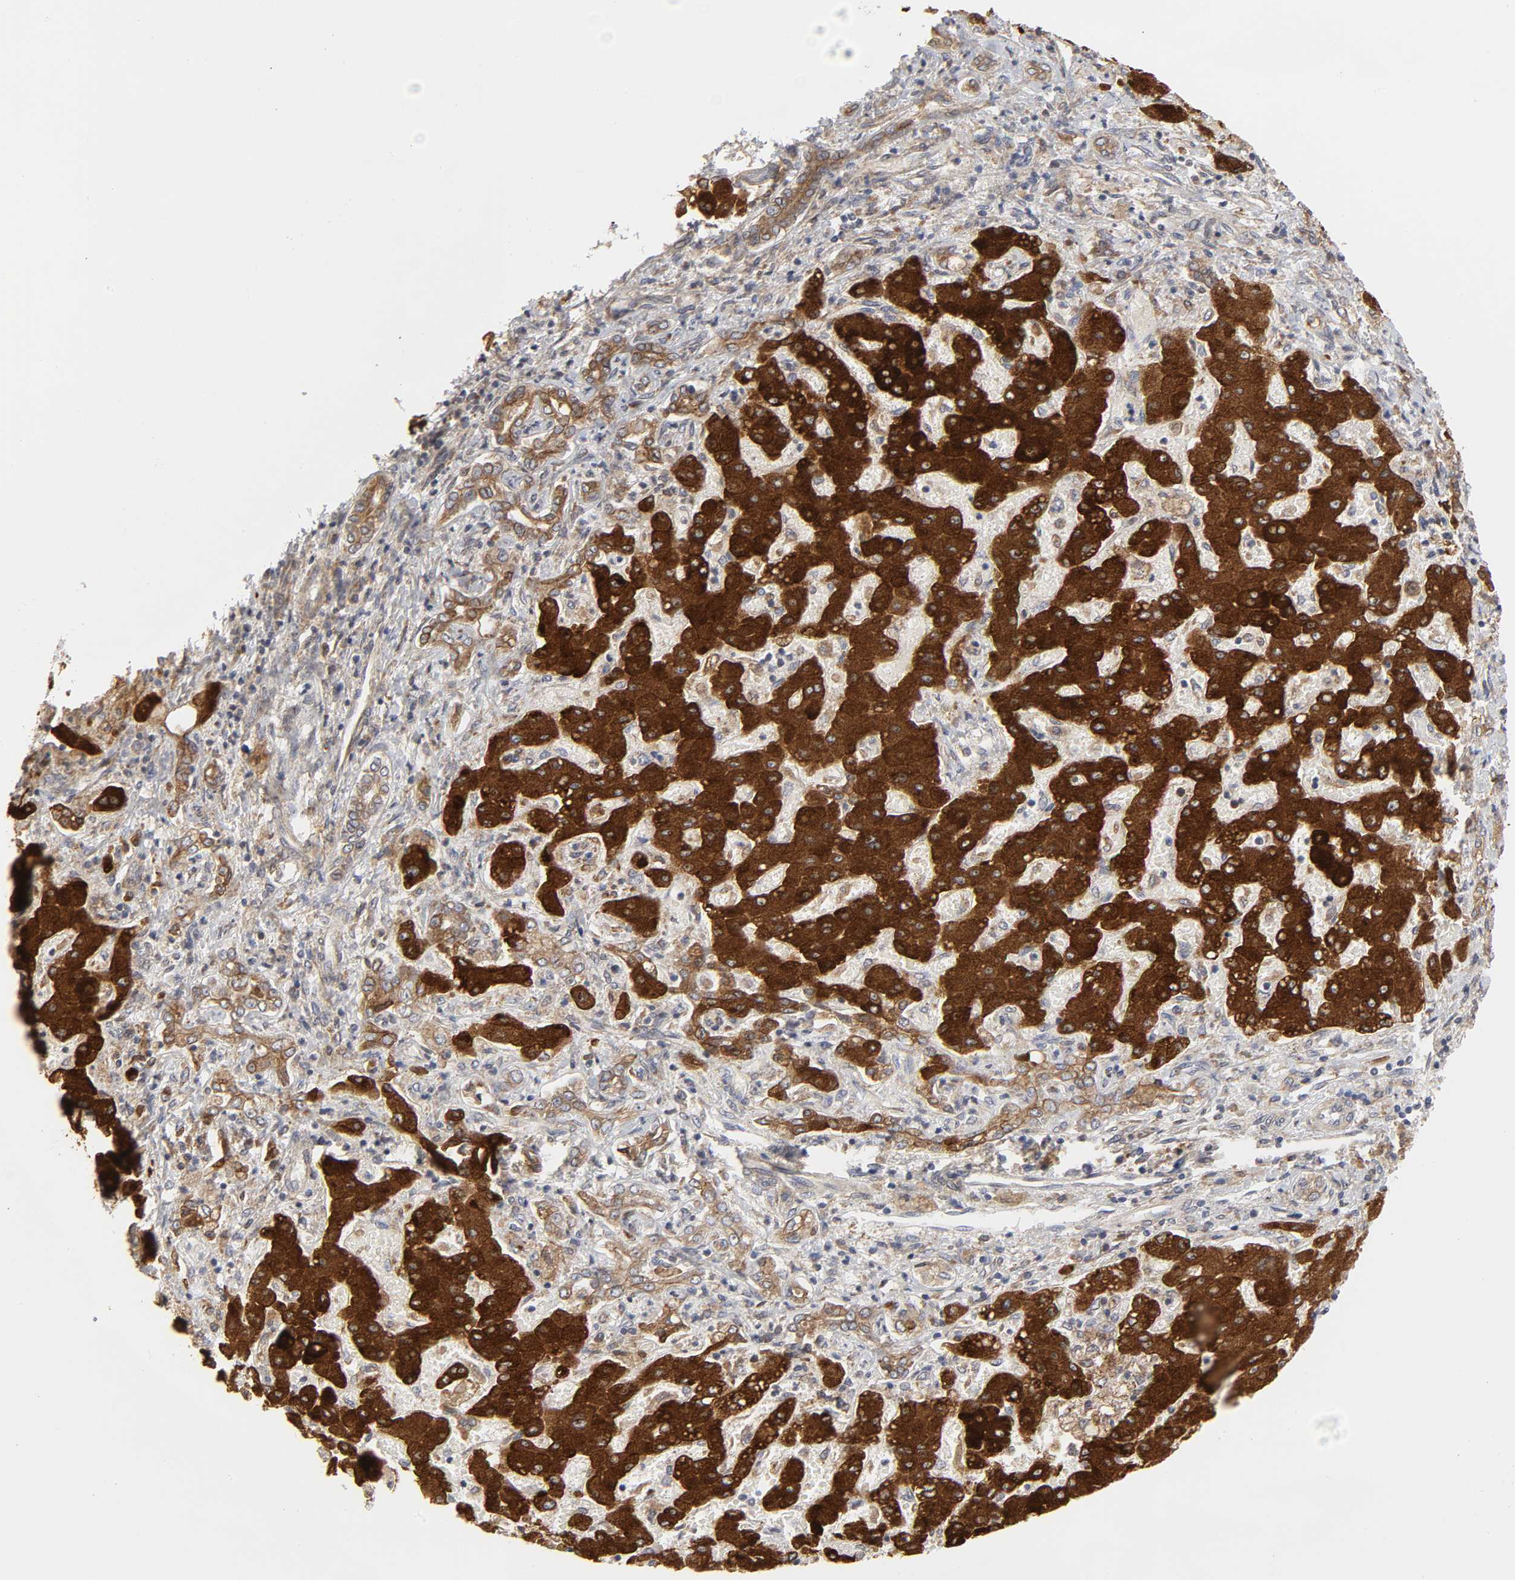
{"staining": {"intensity": "moderate", "quantity": ">75%", "location": "cytoplasmic/membranous"}, "tissue": "liver cancer", "cell_type": "Tumor cells", "image_type": "cancer", "snomed": [{"axis": "morphology", "description": "Cholangiocarcinoma"}, {"axis": "topography", "description": "Liver"}], "caption": "This is an image of IHC staining of liver cancer (cholangiocarcinoma), which shows moderate expression in the cytoplasmic/membranous of tumor cells.", "gene": "POR", "patient": {"sex": "male", "age": 50}}